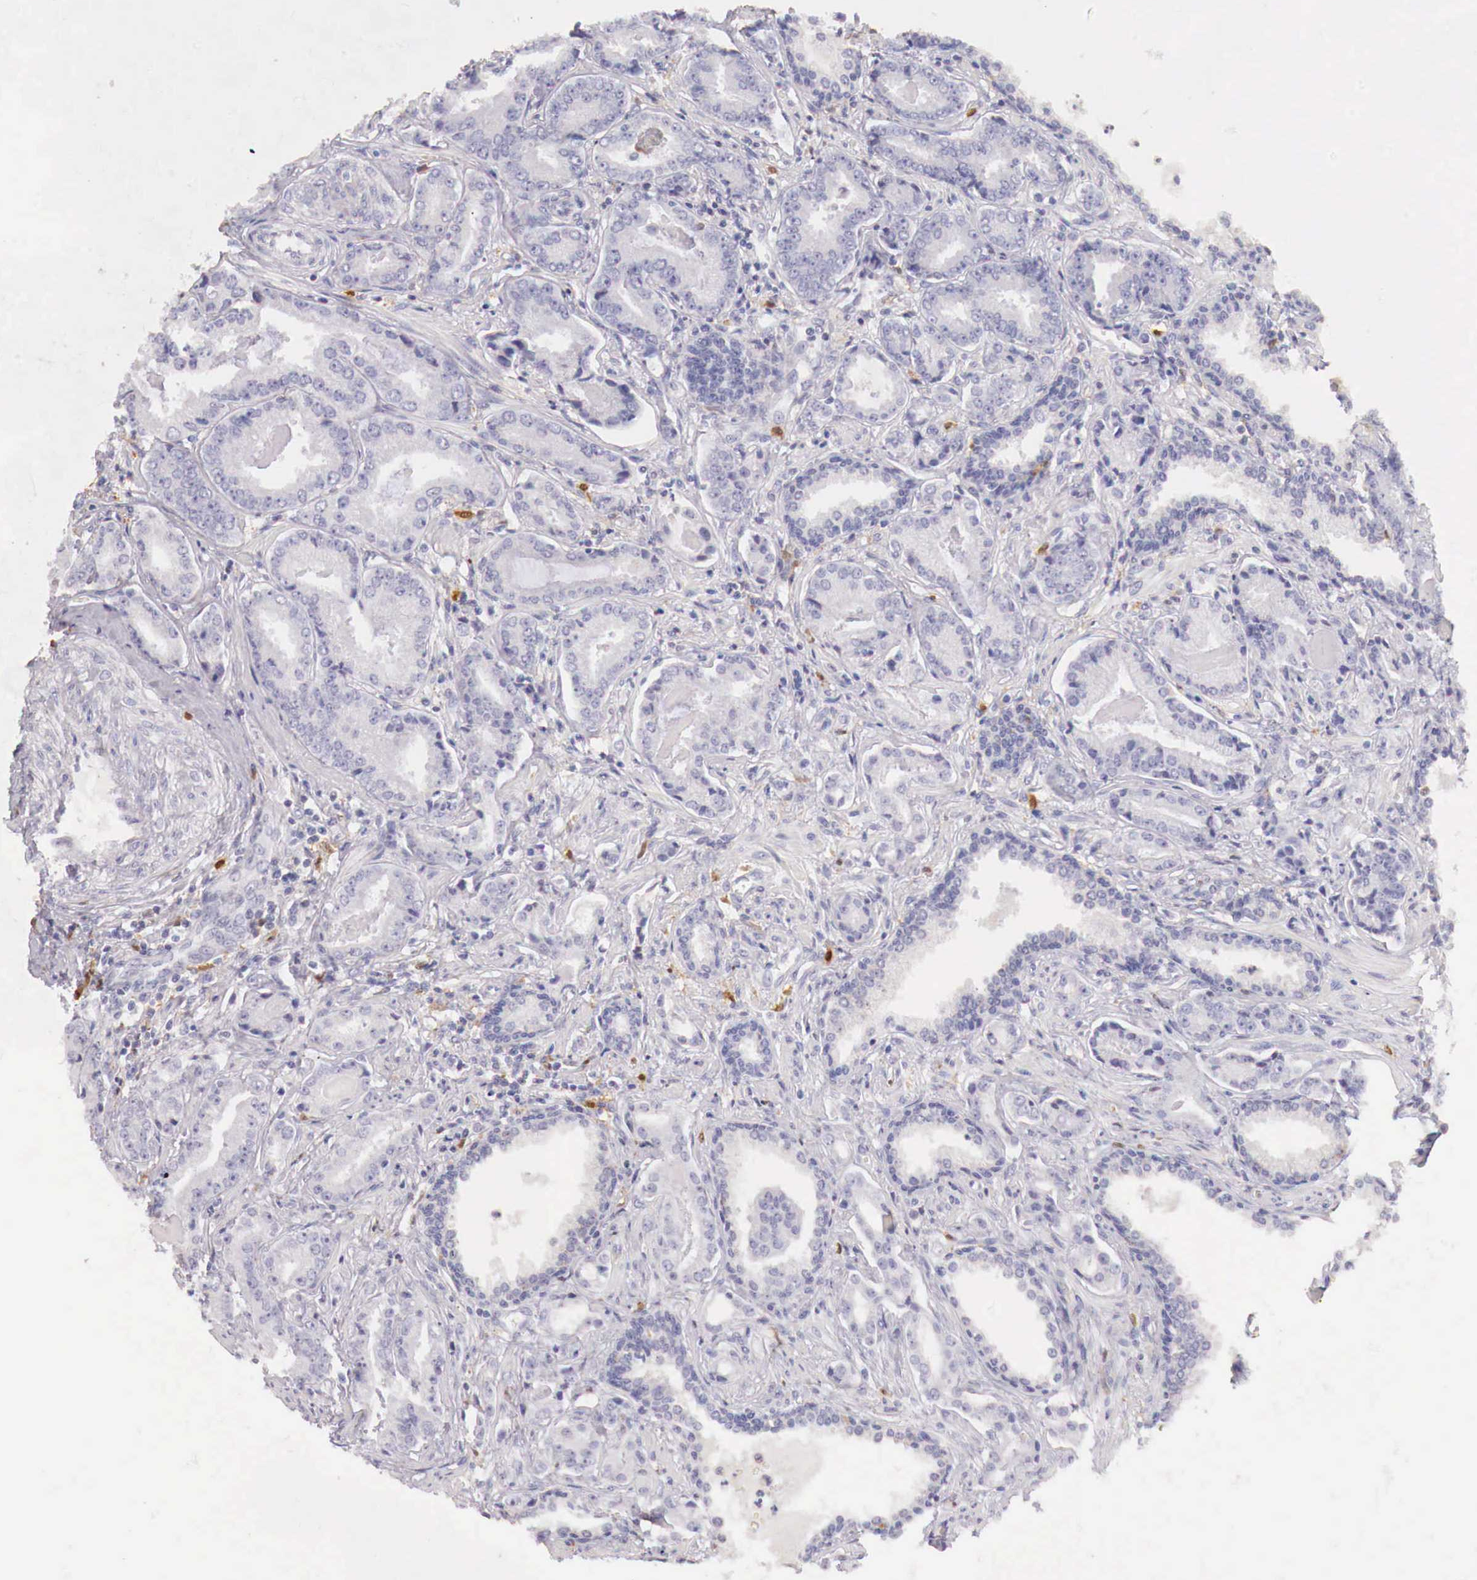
{"staining": {"intensity": "negative", "quantity": "none", "location": "none"}, "tissue": "prostate cancer", "cell_type": "Tumor cells", "image_type": "cancer", "snomed": [{"axis": "morphology", "description": "Adenocarcinoma, Low grade"}, {"axis": "topography", "description": "Prostate"}], "caption": "Prostate cancer was stained to show a protein in brown. There is no significant expression in tumor cells. The staining was performed using DAB to visualize the protein expression in brown, while the nuclei were stained in blue with hematoxylin (Magnification: 20x).", "gene": "RENBP", "patient": {"sex": "male", "age": 65}}